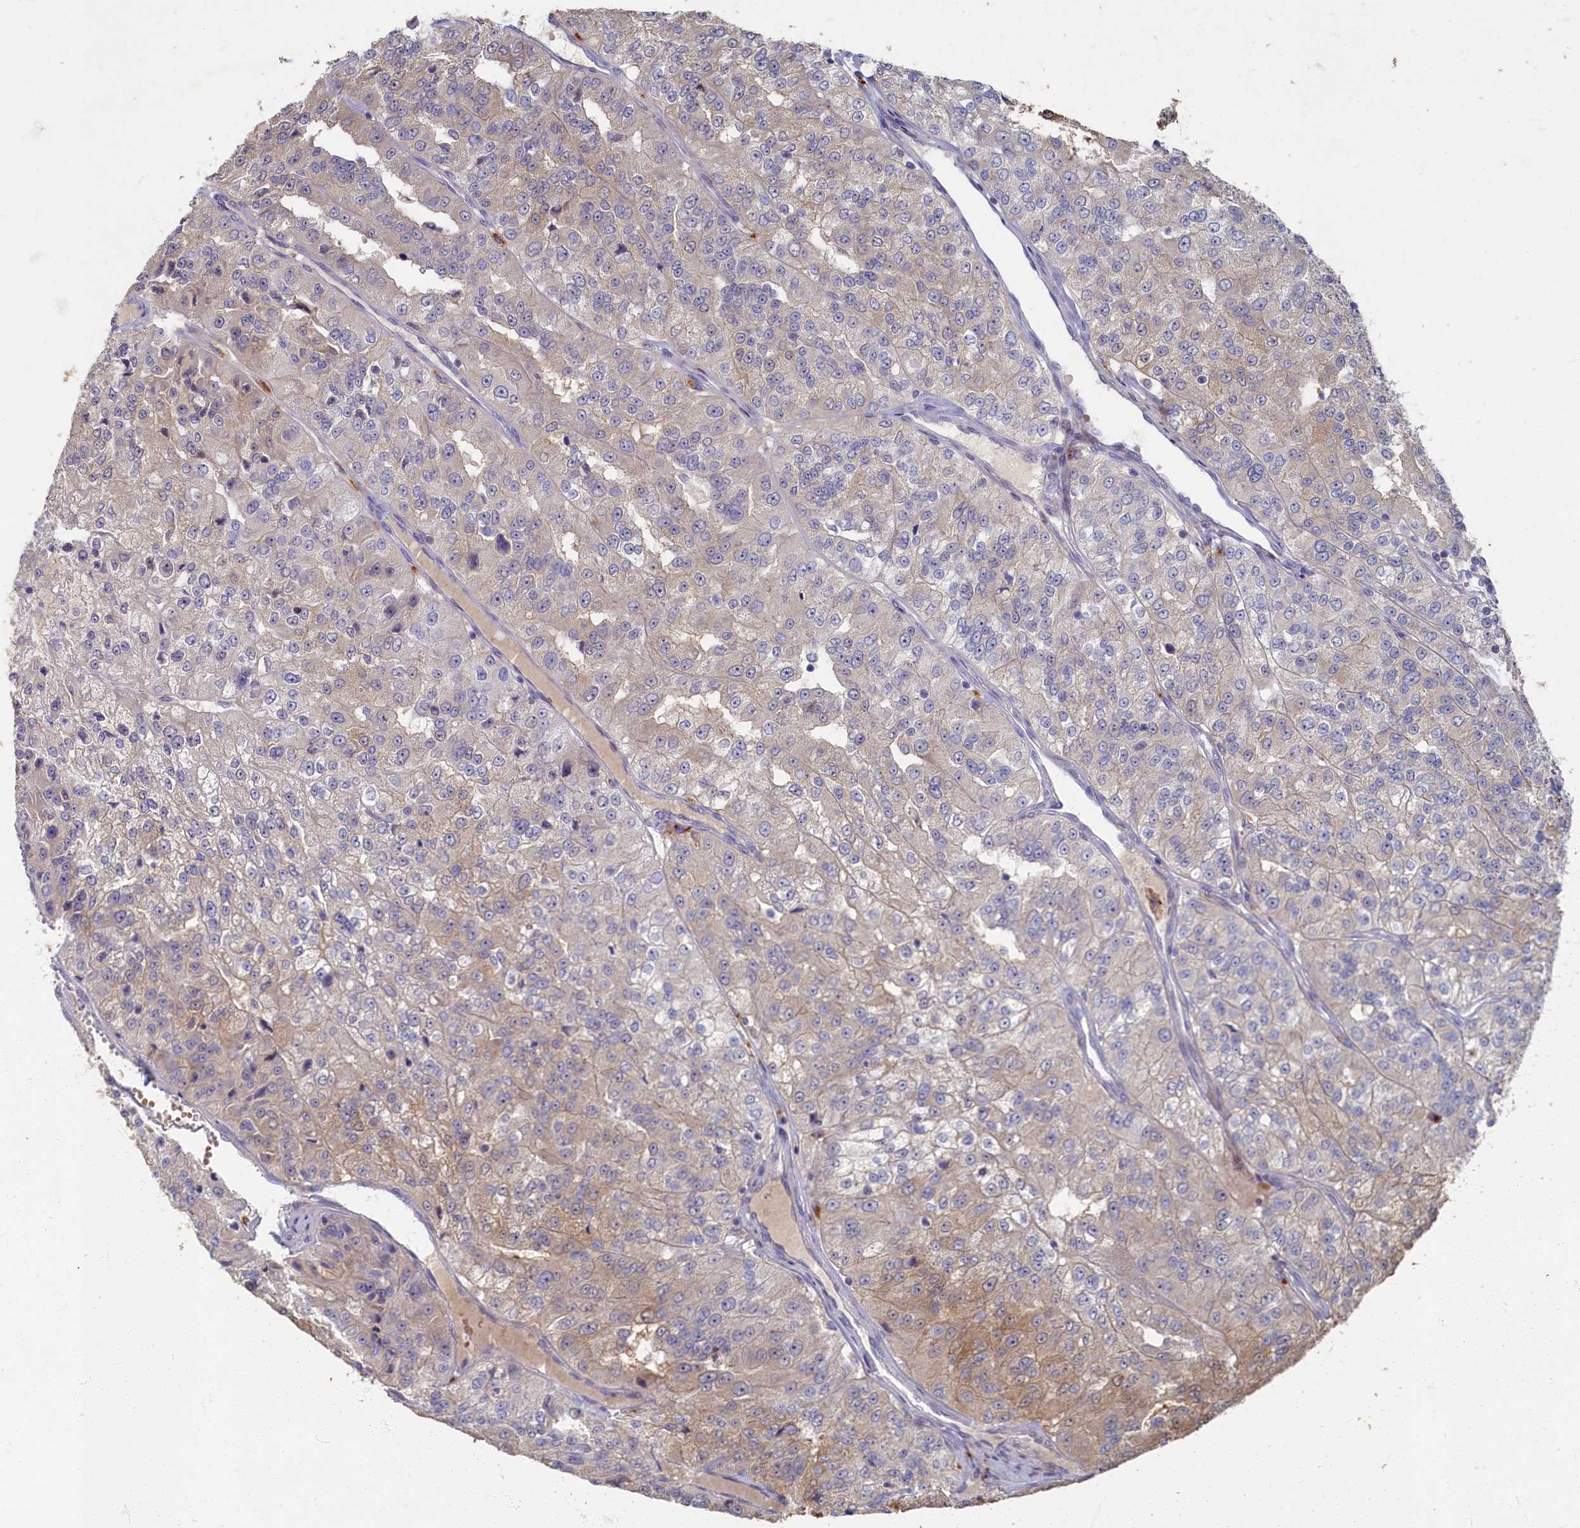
{"staining": {"intensity": "weak", "quantity": "25%-75%", "location": "cytoplasmic/membranous"}, "tissue": "renal cancer", "cell_type": "Tumor cells", "image_type": "cancer", "snomed": [{"axis": "morphology", "description": "Adenocarcinoma, NOS"}, {"axis": "topography", "description": "Kidney"}], "caption": "Immunohistochemistry histopathology image of renal cancer (adenocarcinoma) stained for a protein (brown), which shows low levels of weak cytoplasmic/membranous staining in approximately 25%-75% of tumor cells.", "gene": "HUNK", "patient": {"sex": "female", "age": 63}}